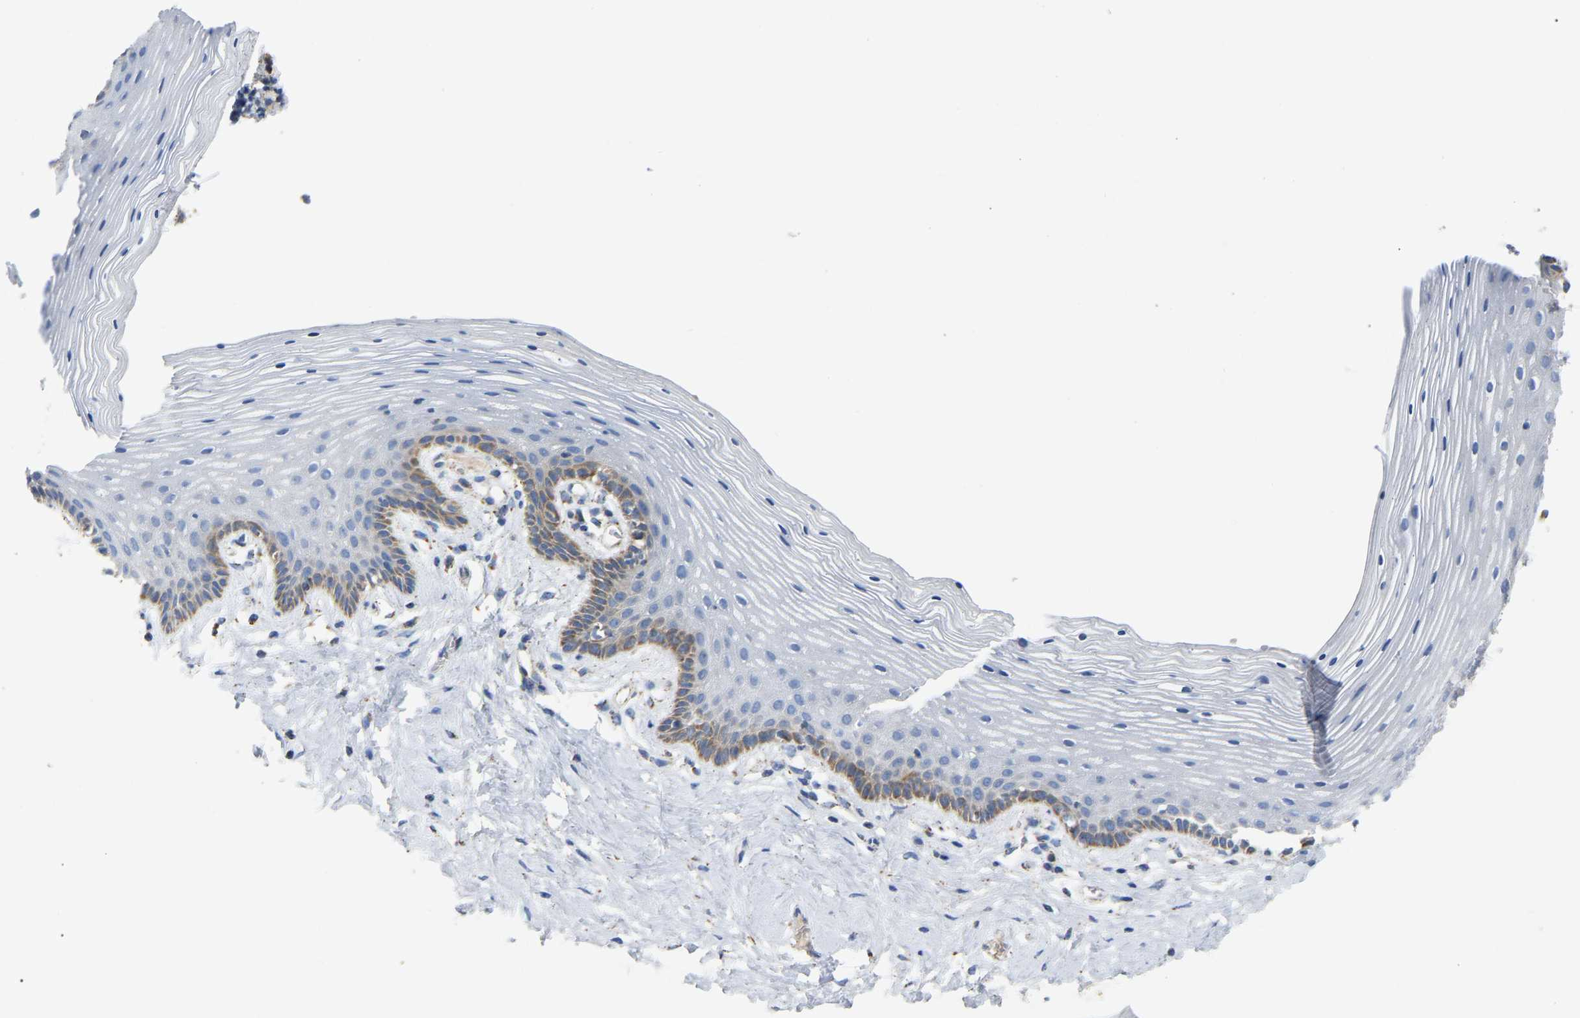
{"staining": {"intensity": "weak", "quantity": "<25%", "location": "cytoplasmic/membranous"}, "tissue": "vagina", "cell_type": "Squamous epithelial cells", "image_type": "normal", "snomed": [{"axis": "morphology", "description": "Normal tissue, NOS"}, {"axis": "topography", "description": "Vagina"}], "caption": "This is an immunohistochemistry histopathology image of normal vagina. There is no expression in squamous epithelial cells.", "gene": "HIBADH", "patient": {"sex": "female", "age": 32}}